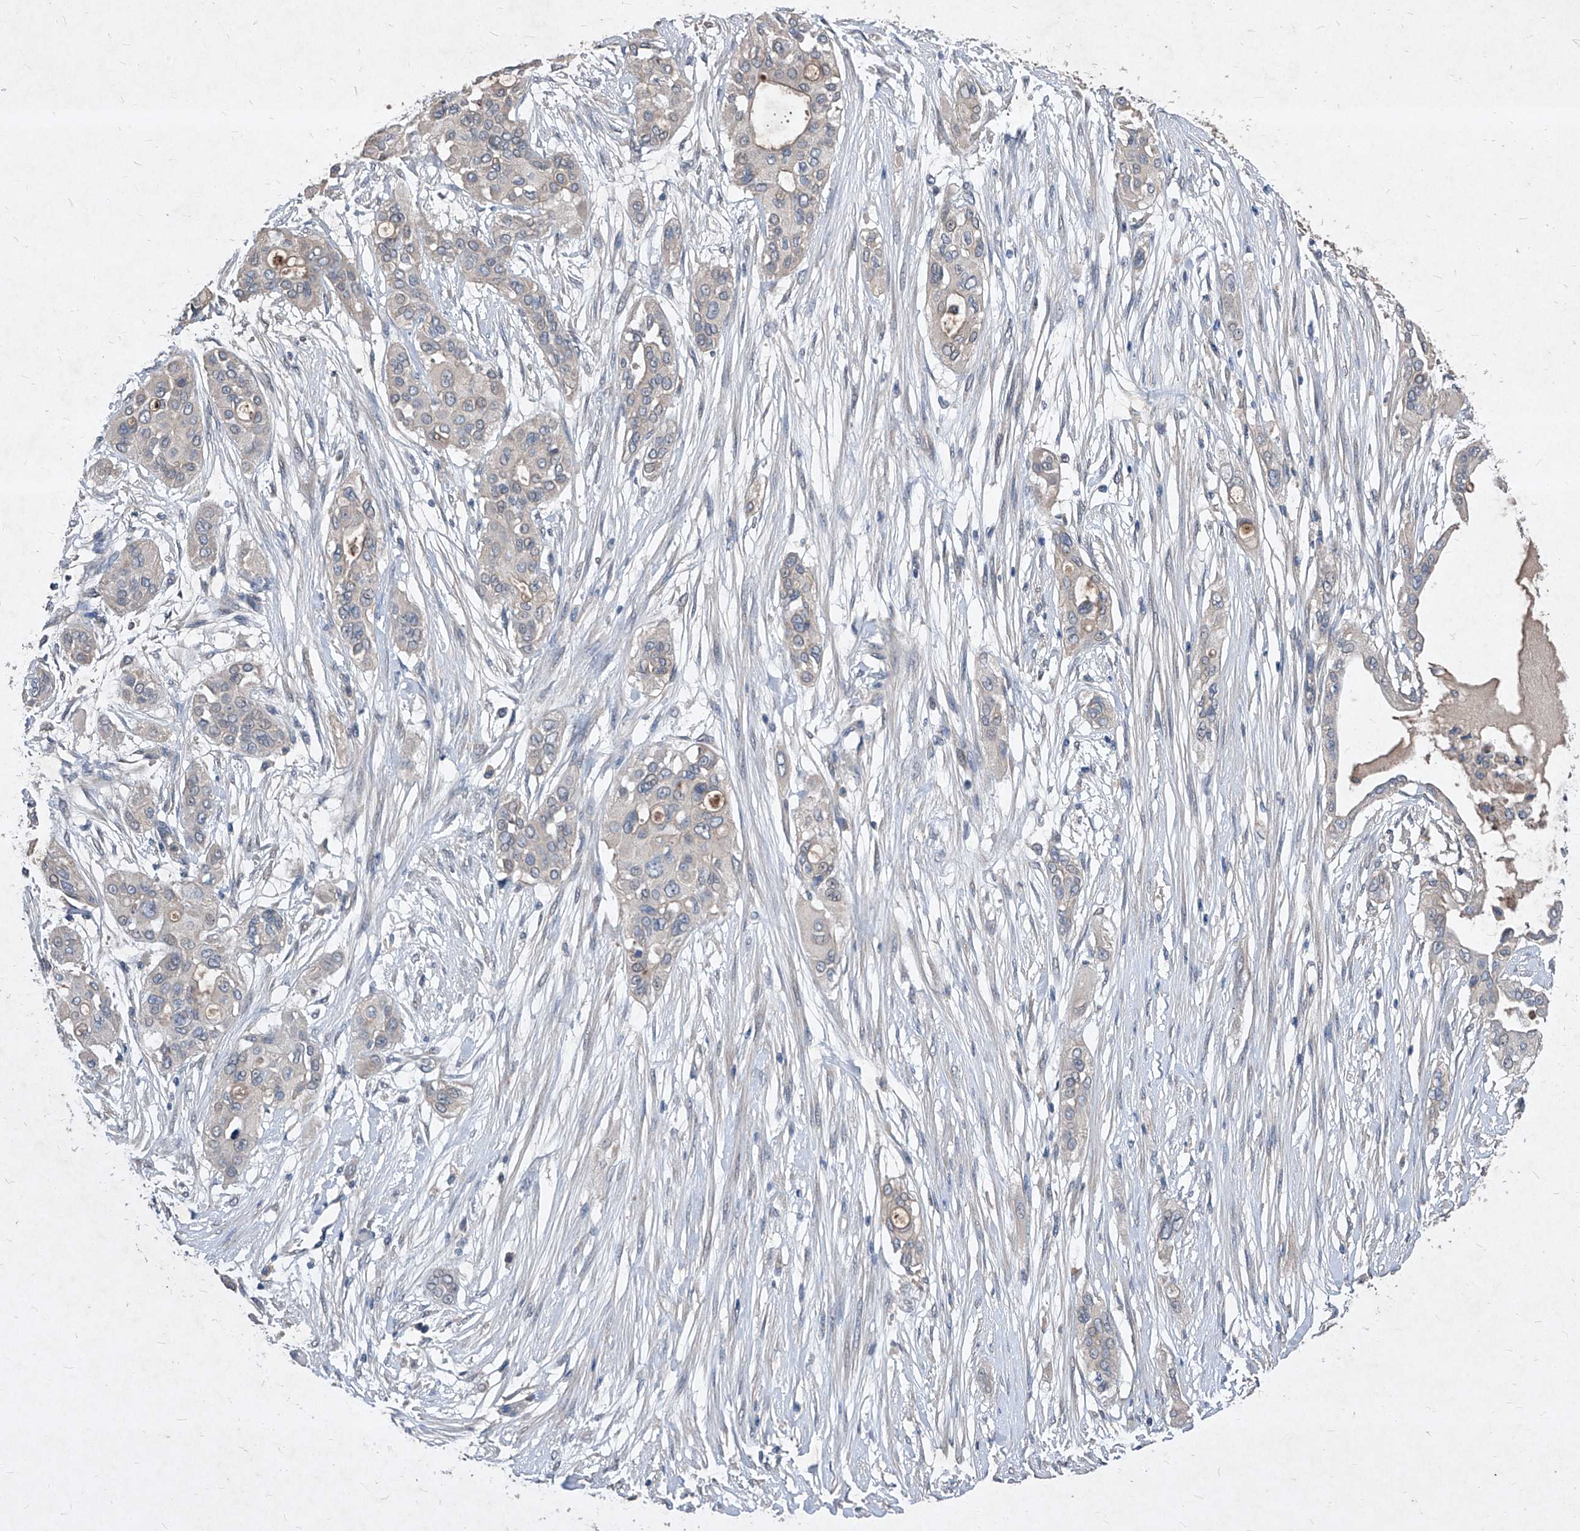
{"staining": {"intensity": "weak", "quantity": "25%-75%", "location": "cytoplasmic/membranous"}, "tissue": "pancreatic cancer", "cell_type": "Tumor cells", "image_type": "cancer", "snomed": [{"axis": "morphology", "description": "Adenocarcinoma, NOS"}, {"axis": "topography", "description": "Pancreas"}], "caption": "A low amount of weak cytoplasmic/membranous positivity is identified in about 25%-75% of tumor cells in pancreatic cancer tissue. The protein is shown in brown color, while the nuclei are stained blue.", "gene": "SYNGR1", "patient": {"sex": "female", "age": 60}}